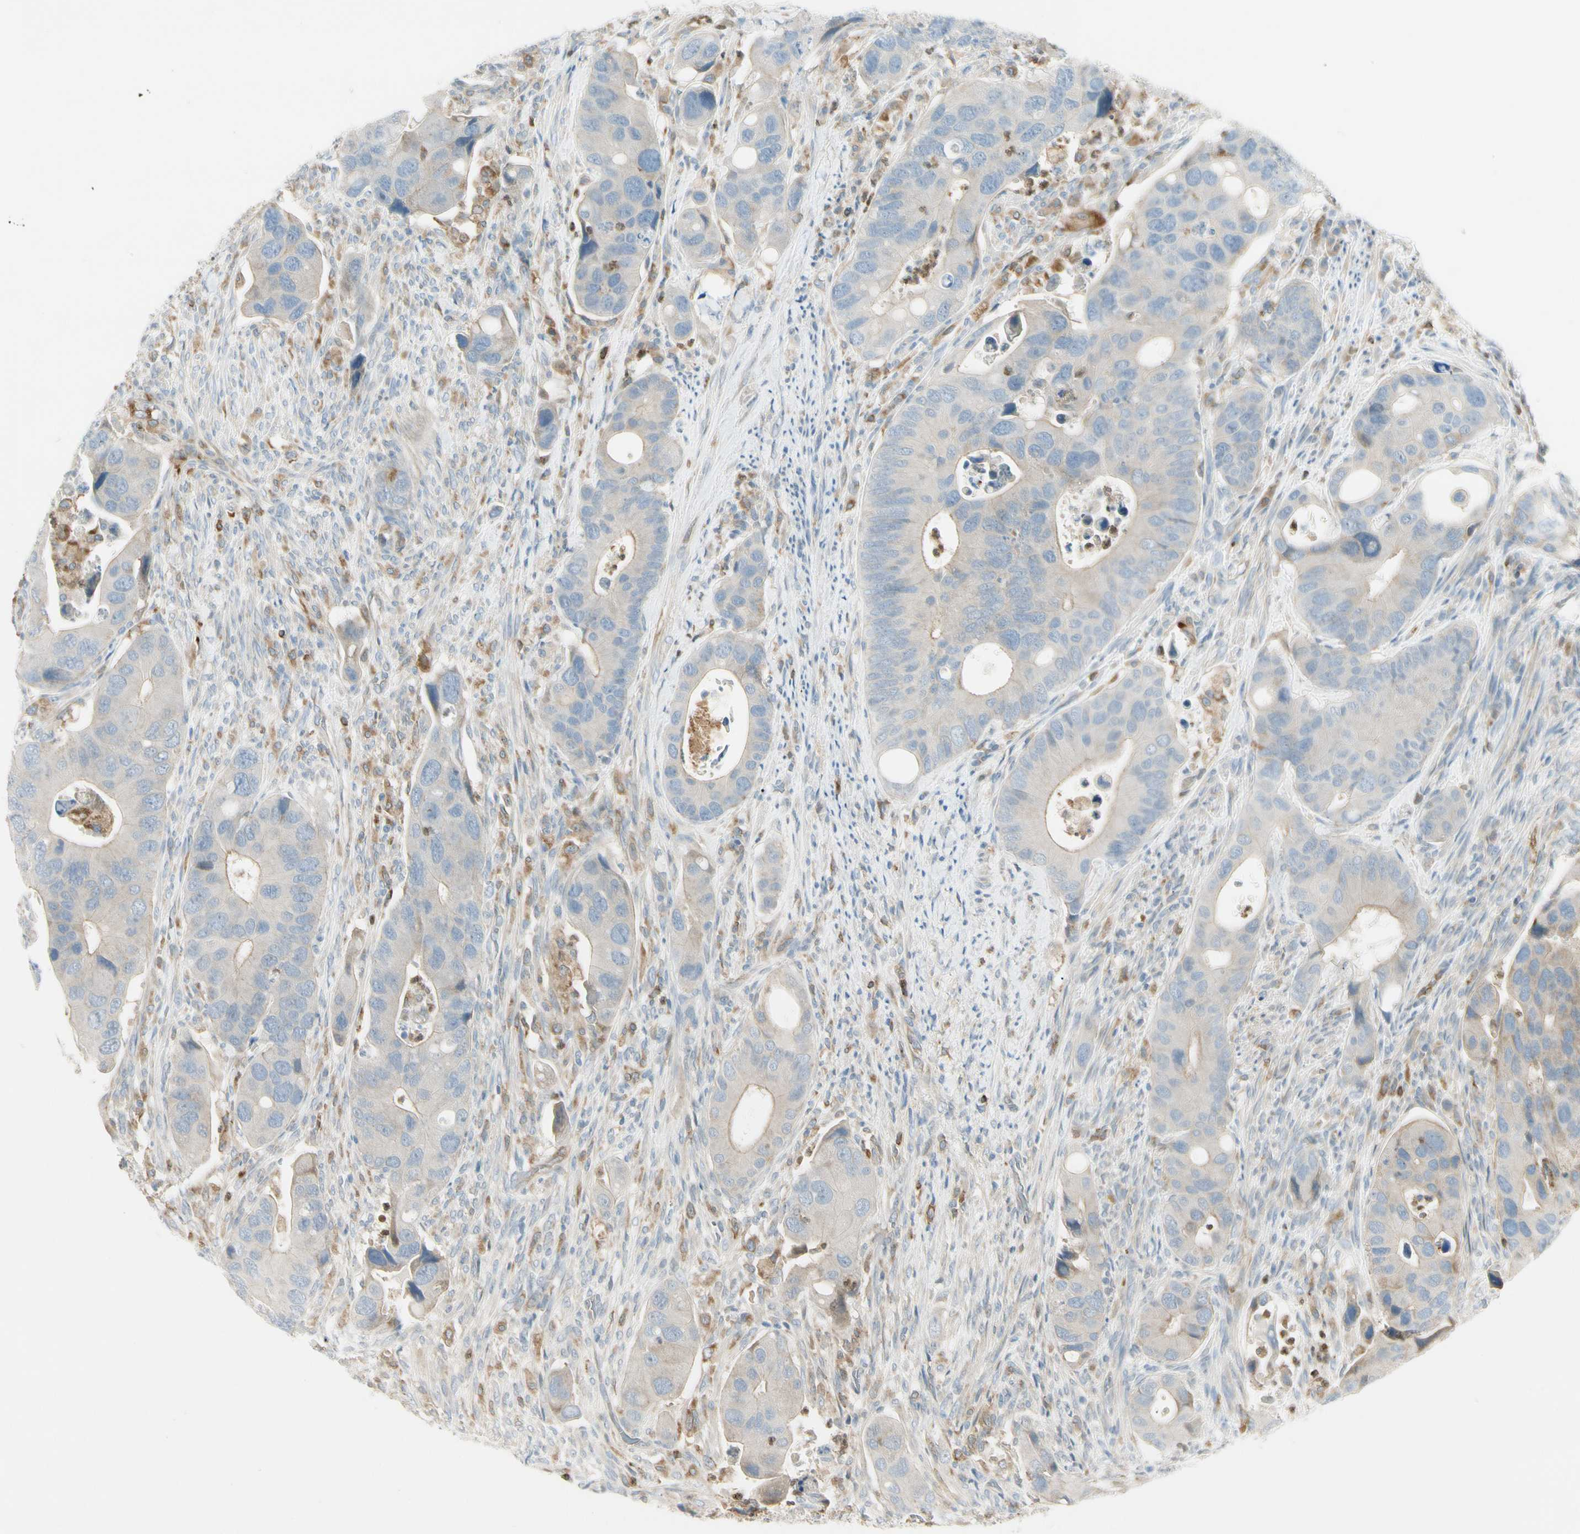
{"staining": {"intensity": "weak", "quantity": ">75%", "location": "cytoplasmic/membranous"}, "tissue": "colorectal cancer", "cell_type": "Tumor cells", "image_type": "cancer", "snomed": [{"axis": "morphology", "description": "Adenocarcinoma, NOS"}, {"axis": "topography", "description": "Rectum"}], "caption": "This photomicrograph exhibits IHC staining of colorectal cancer, with low weak cytoplasmic/membranous expression in approximately >75% of tumor cells.", "gene": "LPCAT2", "patient": {"sex": "female", "age": 57}}